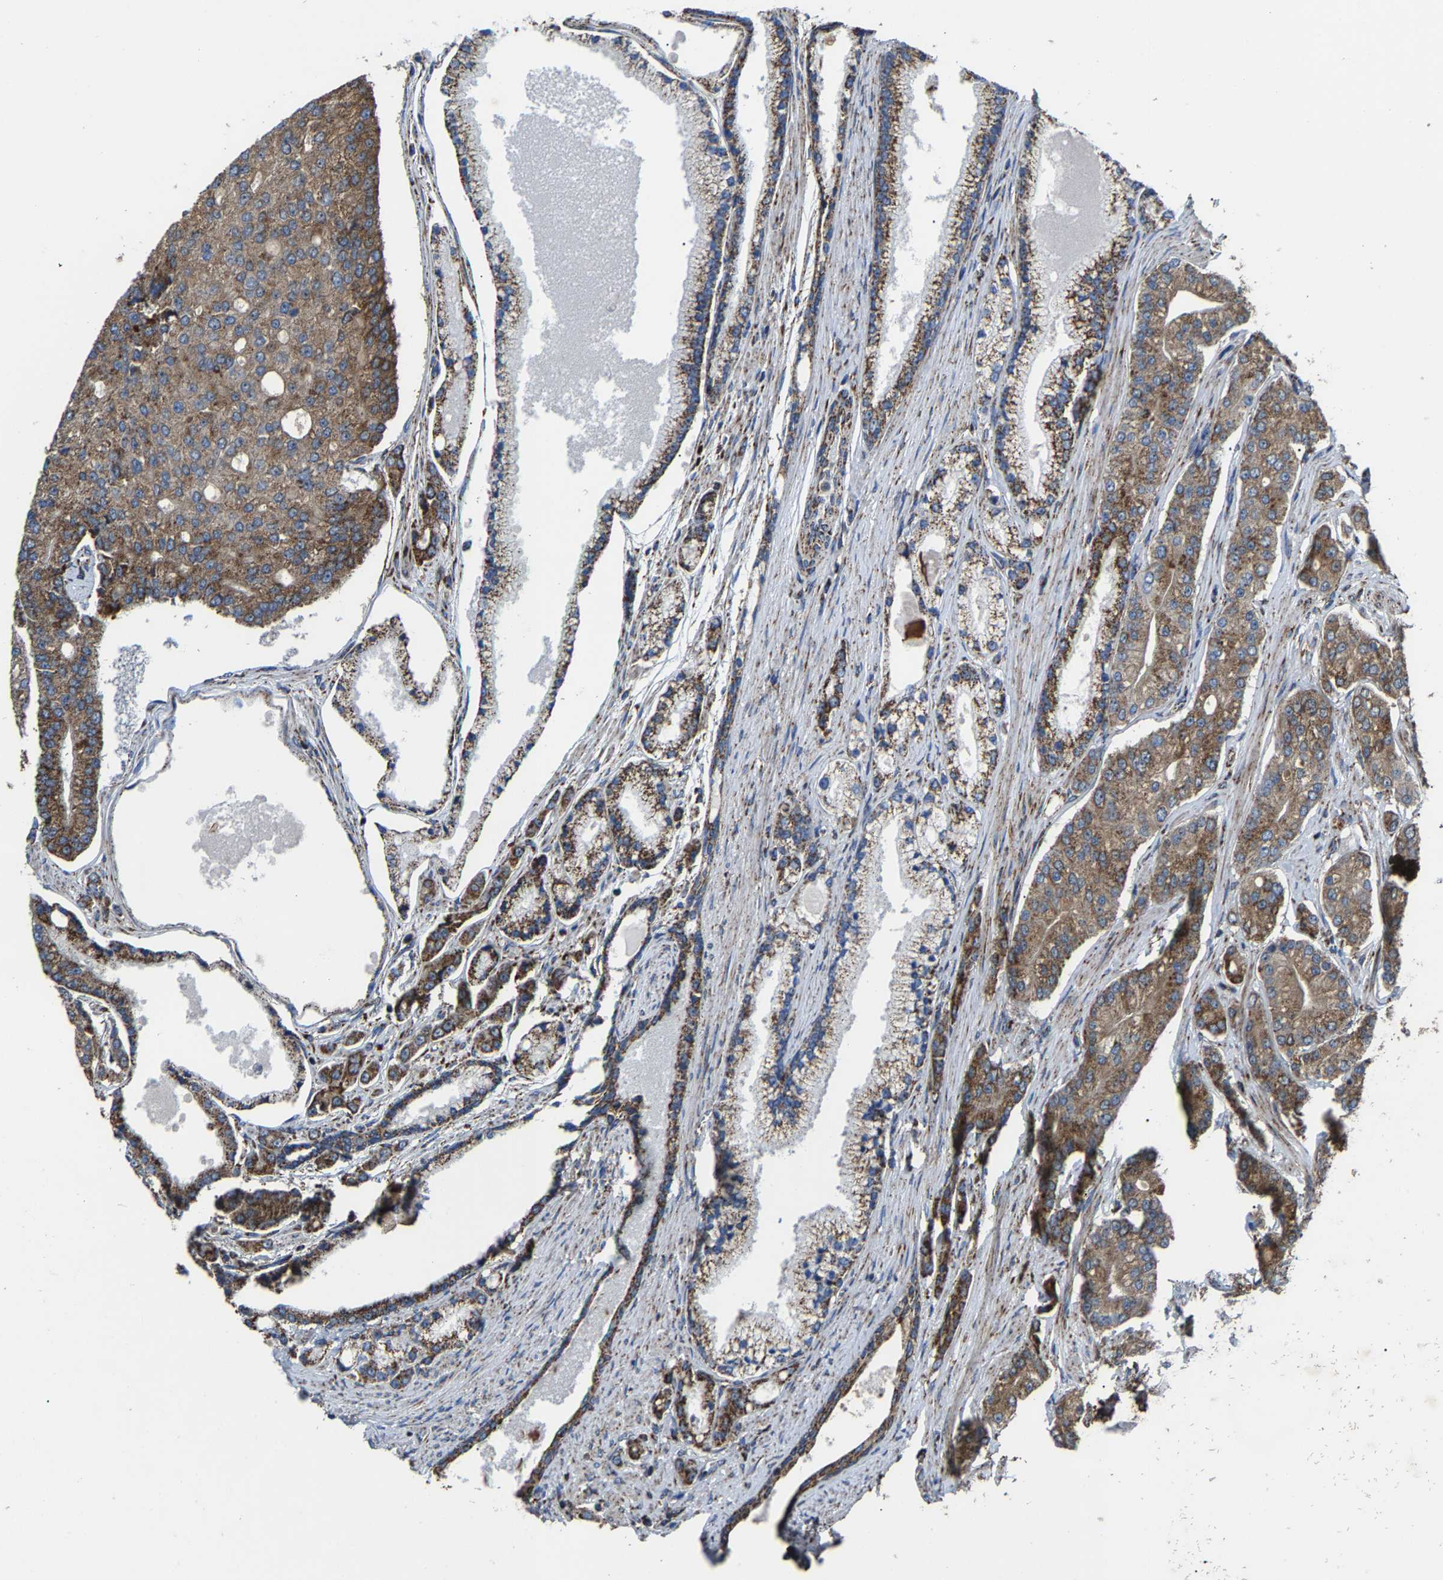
{"staining": {"intensity": "moderate", "quantity": ">75%", "location": "cytoplasmic/membranous"}, "tissue": "prostate cancer", "cell_type": "Tumor cells", "image_type": "cancer", "snomed": [{"axis": "morphology", "description": "Adenocarcinoma, High grade"}, {"axis": "topography", "description": "Prostate"}], "caption": "DAB (3,3'-diaminobenzidine) immunohistochemical staining of human high-grade adenocarcinoma (prostate) demonstrates moderate cytoplasmic/membranous protein positivity in about >75% of tumor cells.", "gene": "NDUFV3", "patient": {"sex": "male", "age": 71}}